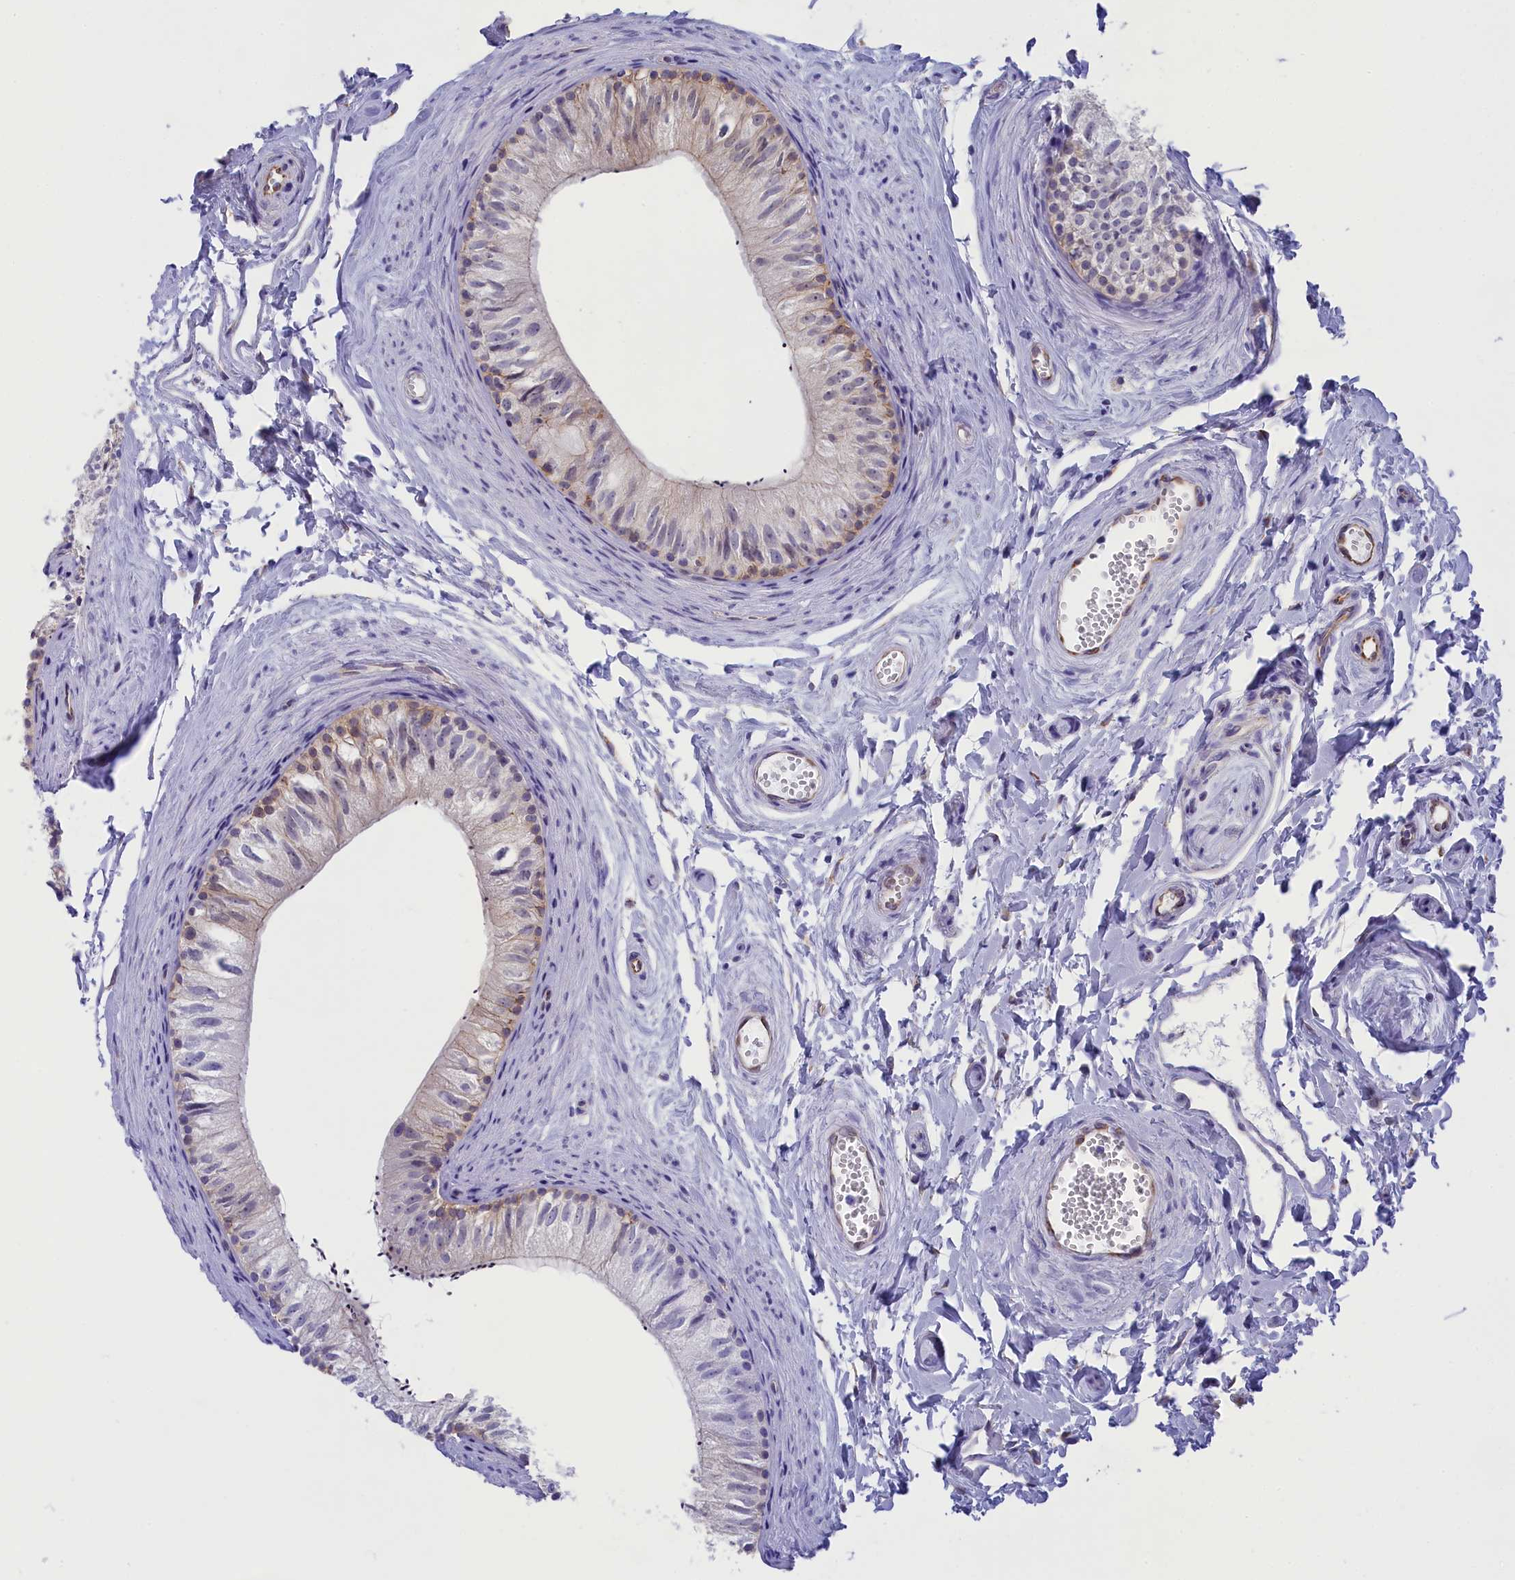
{"staining": {"intensity": "moderate", "quantity": "<25%", "location": "cytoplasmic/membranous"}, "tissue": "epididymis", "cell_type": "Glandular cells", "image_type": "normal", "snomed": [{"axis": "morphology", "description": "Normal tissue, NOS"}, {"axis": "topography", "description": "Epididymis"}], "caption": "Immunohistochemical staining of benign epididymis displays <25% levels of moderate cytoplasmic/membranous protein staining in approximately <25% of glandular cells. Nuclei are stained in blue.", "gene": "TACSTD2", "patient": {"sex": "male", "age": 56}}